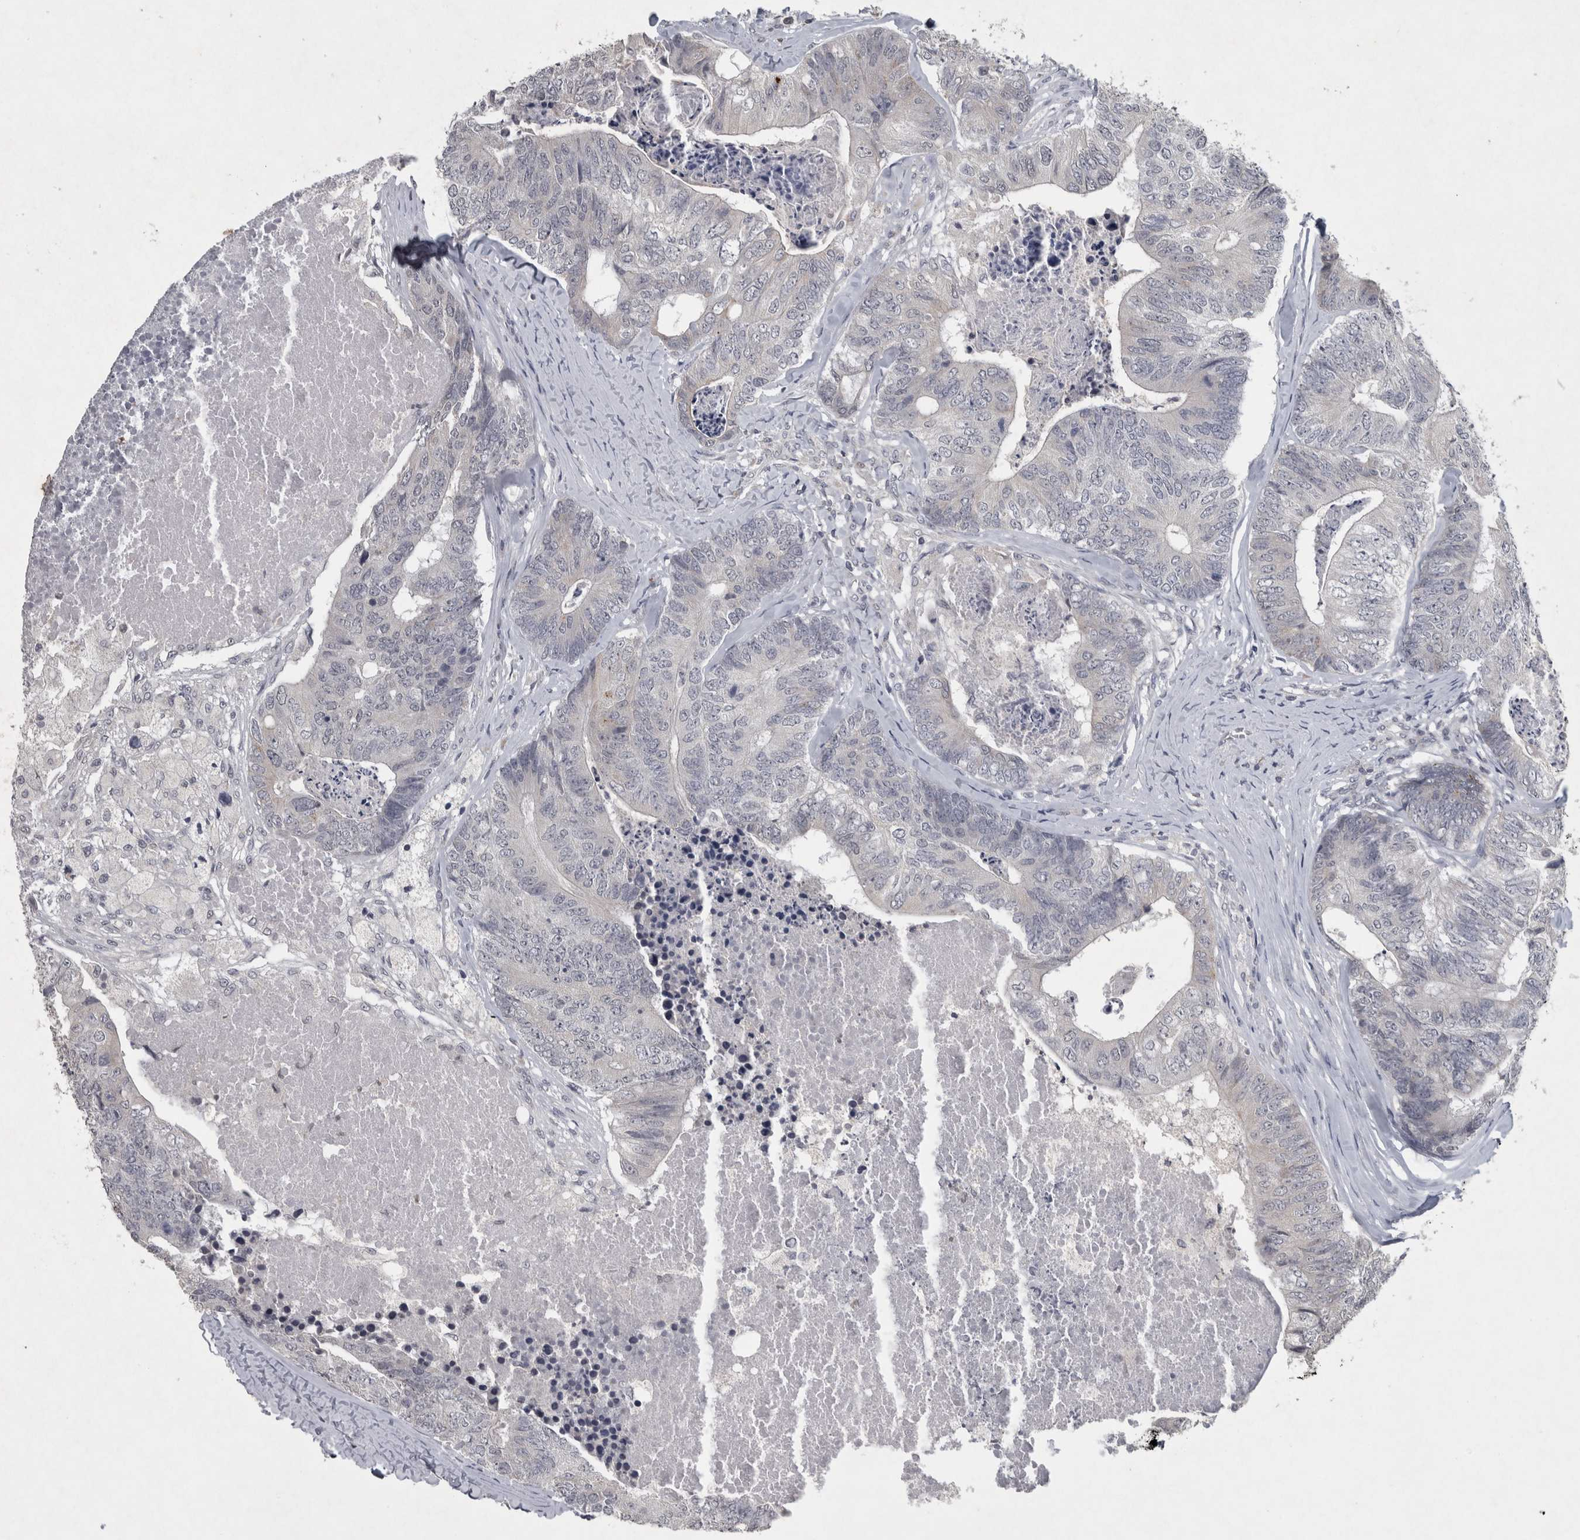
{"staining": {"intensity": "negative", "quantity": "none", "location": "none"}, "tissue": "colorectal cancer", "cell_type": "Tumor cells", "image_type": "cancer", "snomed": [{"axis": "morphology", "description": "Adenocarcinoma, NOS"}, {"axis": "topography", "description": "Colon"}], "caption": "The image shows no staining of tumor cells in colorectal cancer (adenocarcinoma).", "gene": "WNT7A", "patient": {"sex": "female", "age": 67}}